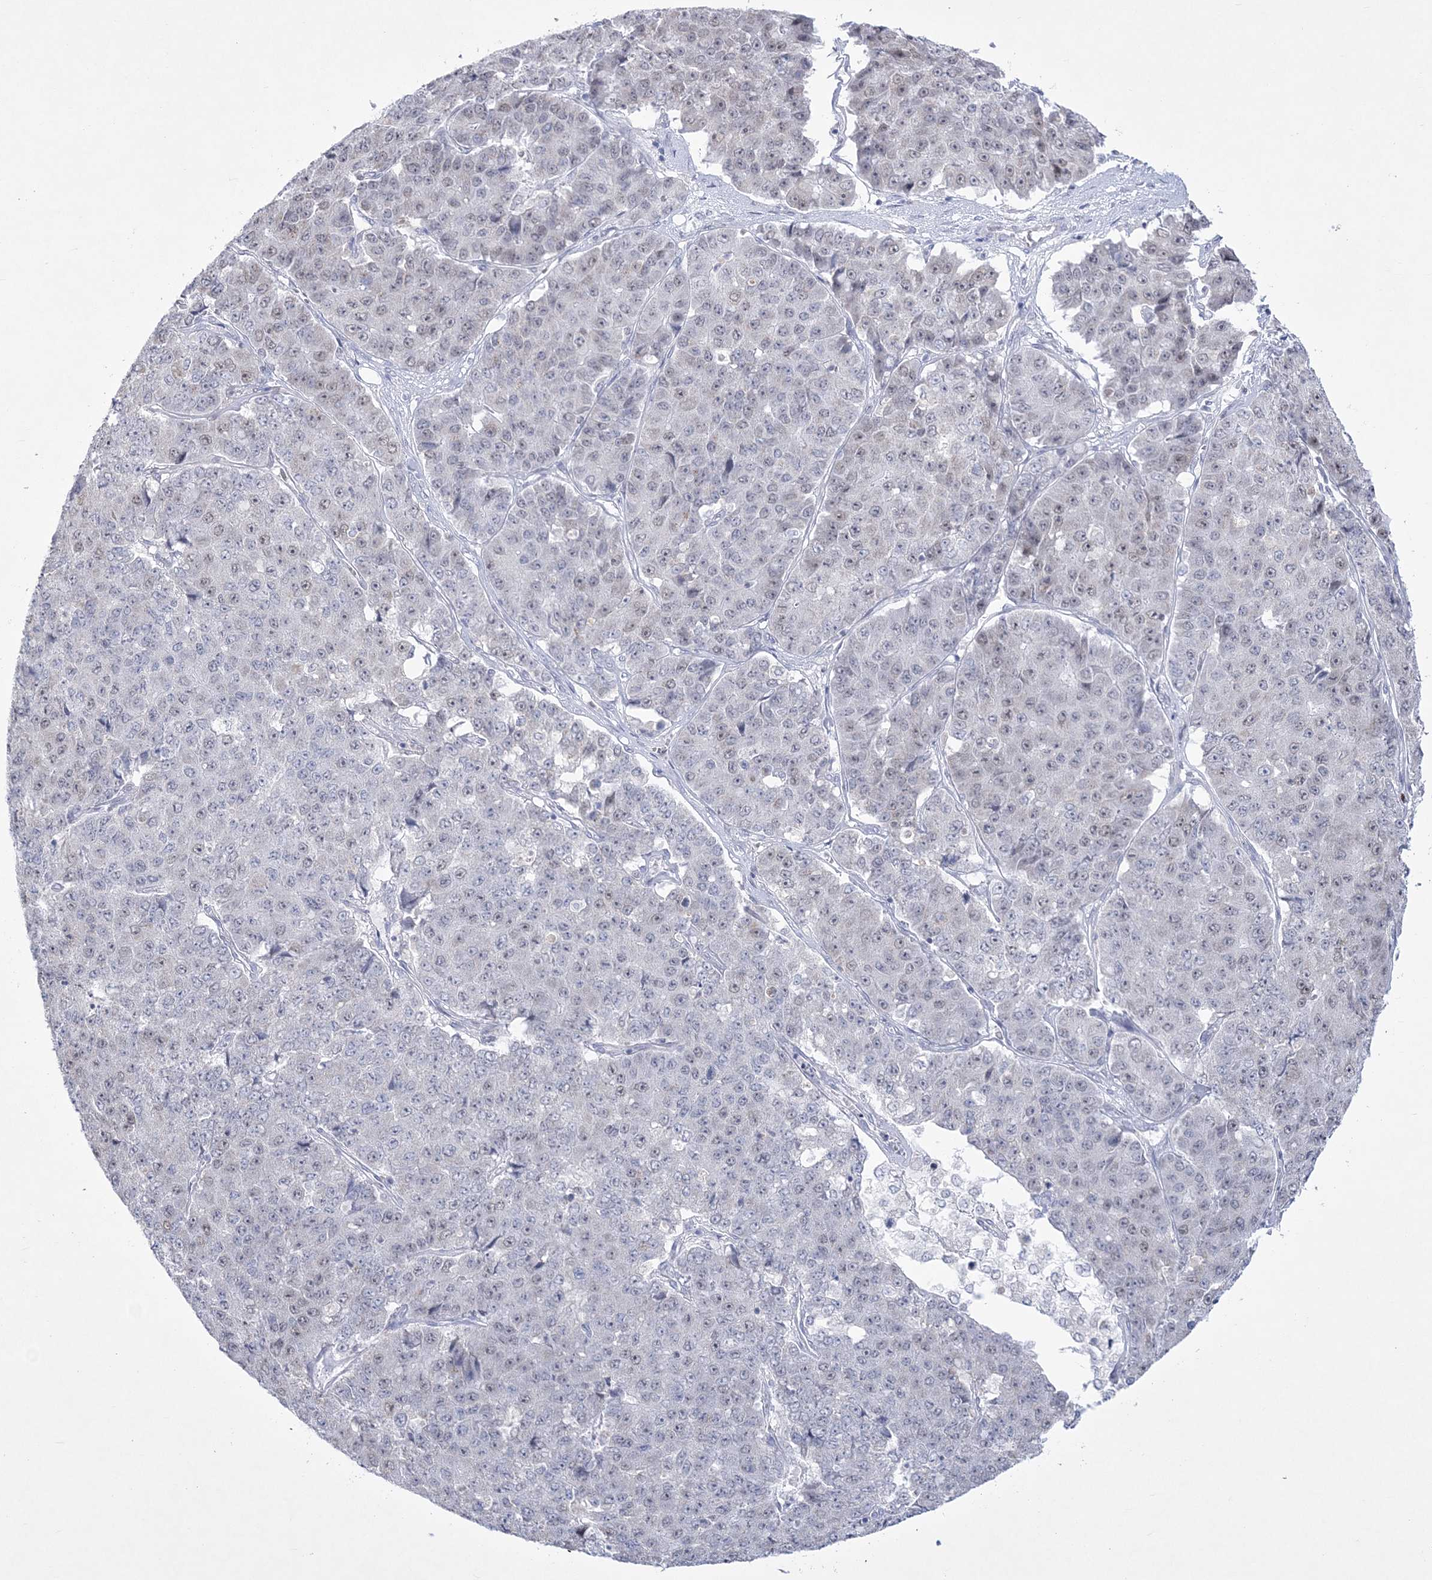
{"staining": {"intensity": "negative", "quantity": "none", "location": "none"}, "tissue": "pancreatic cancer", "cell_type": "Tumor cells", "image_type": "cancer", "snomed": [{"axis": "morphology", "description": "Adenocarcinoma, NOS"}, {"axis": "topography", "description": "Pancreas"}], "caption": "An immunohistochemistry micrograph of pancreatic adenocarcinoma is shown. There is no staining in tumor cells of pancreatic adenocarcinoma.", "gene": "WDR27", "patient": {"sex": "male", "age": 50}}